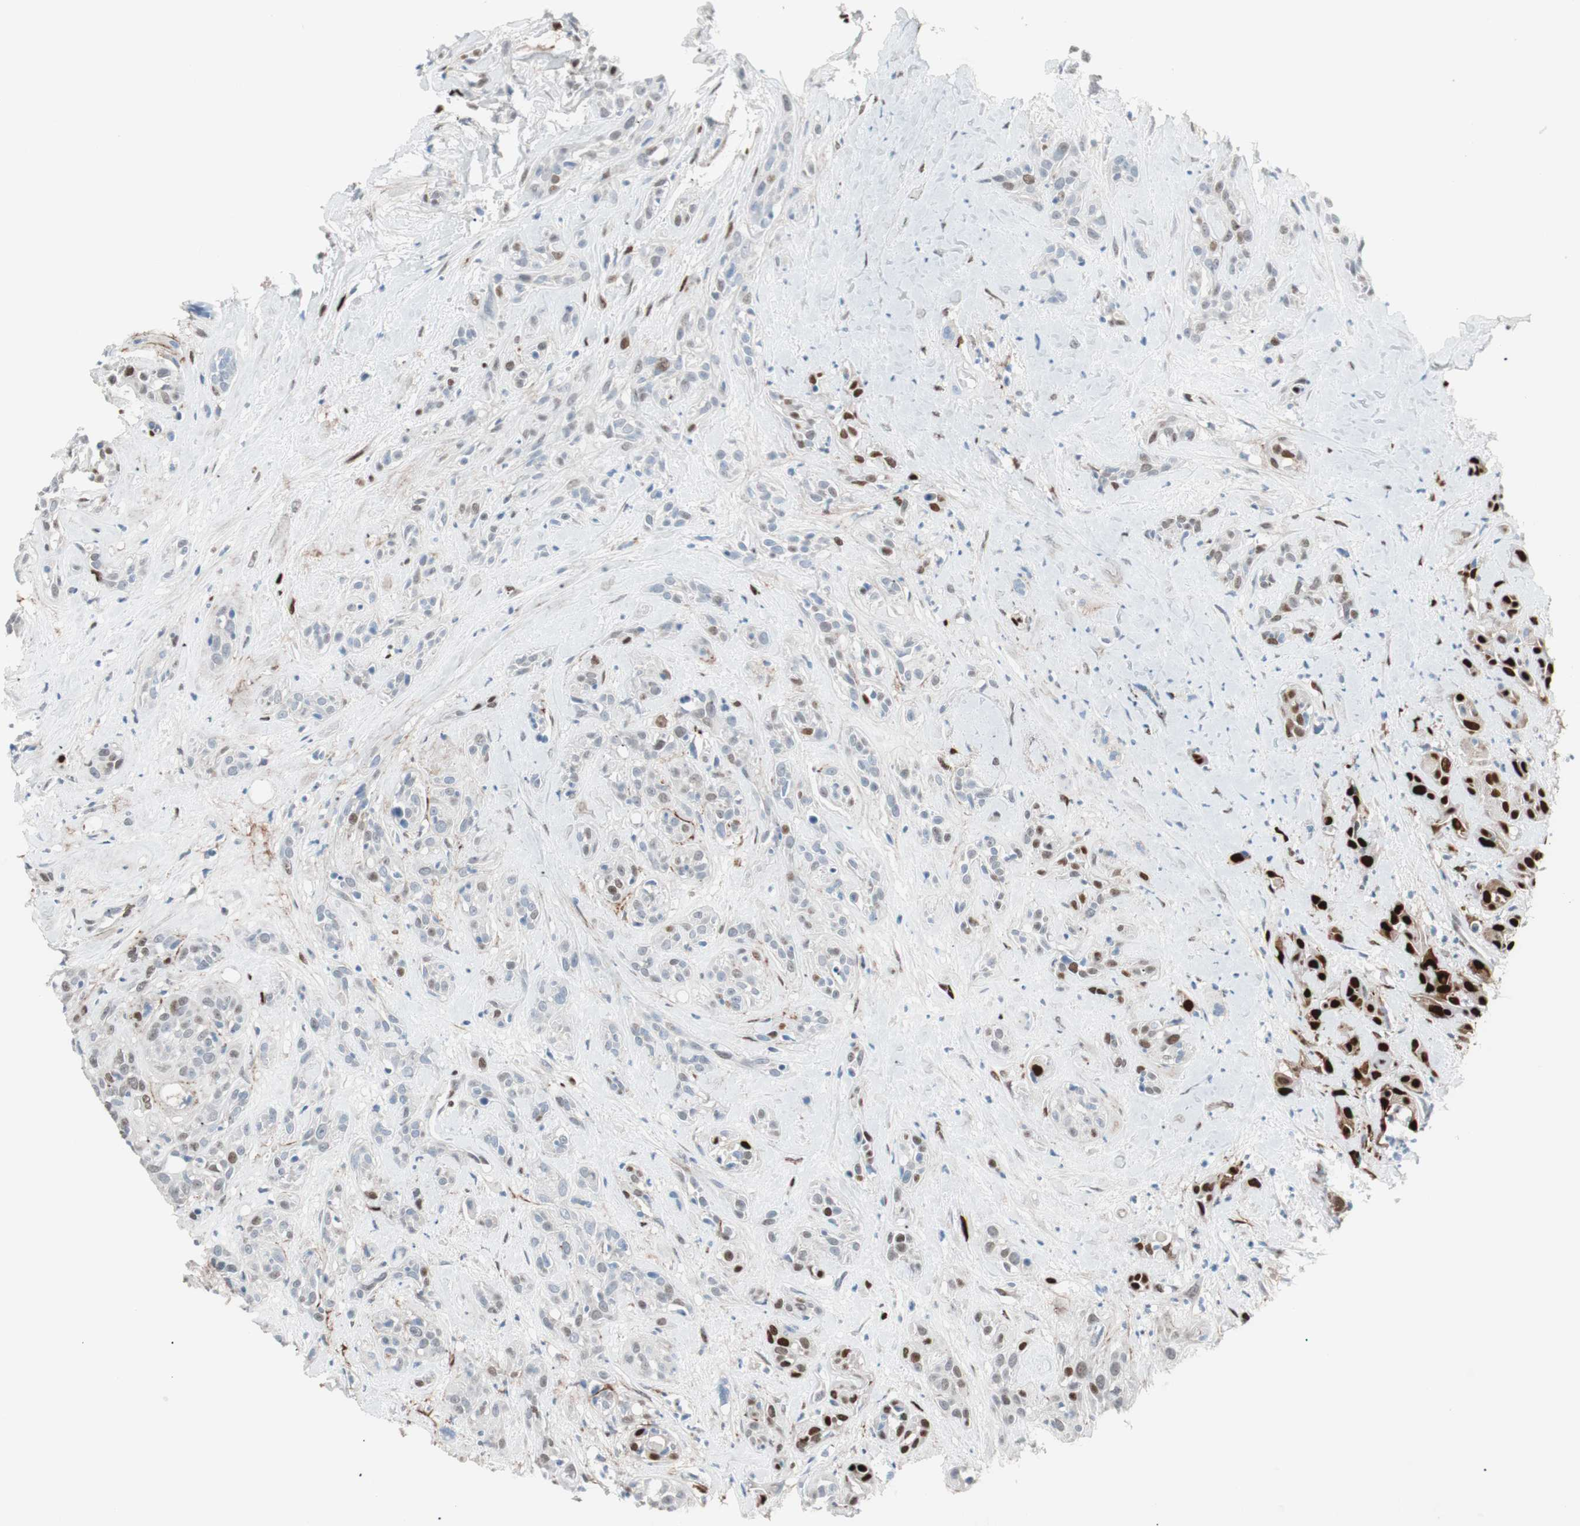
{"staining": {"intensity": "strong", "quantity": "25%-75%", "location": "nuclear"}, "tissue": "head and neck cancer", "cell_type": "Tumor cells", "image_type": "cancer", "snomed": [{"axis": "morphology", "description": "Squamous cell carcinoma, NOS"}, {"axis": "topography", "description": "Head-Neck"}], "caption": "Immunohistochemical staining of human head and neck cancer (squamous cell carcinoma) demonstrates strong nuclear protein expression in approximately 25%-75% of tumor cells. (DAB = brown stain, brightfield microscopy at high magnification).", "gene": "FOSL1", "patient": {"sex": "male", "age": 62}}